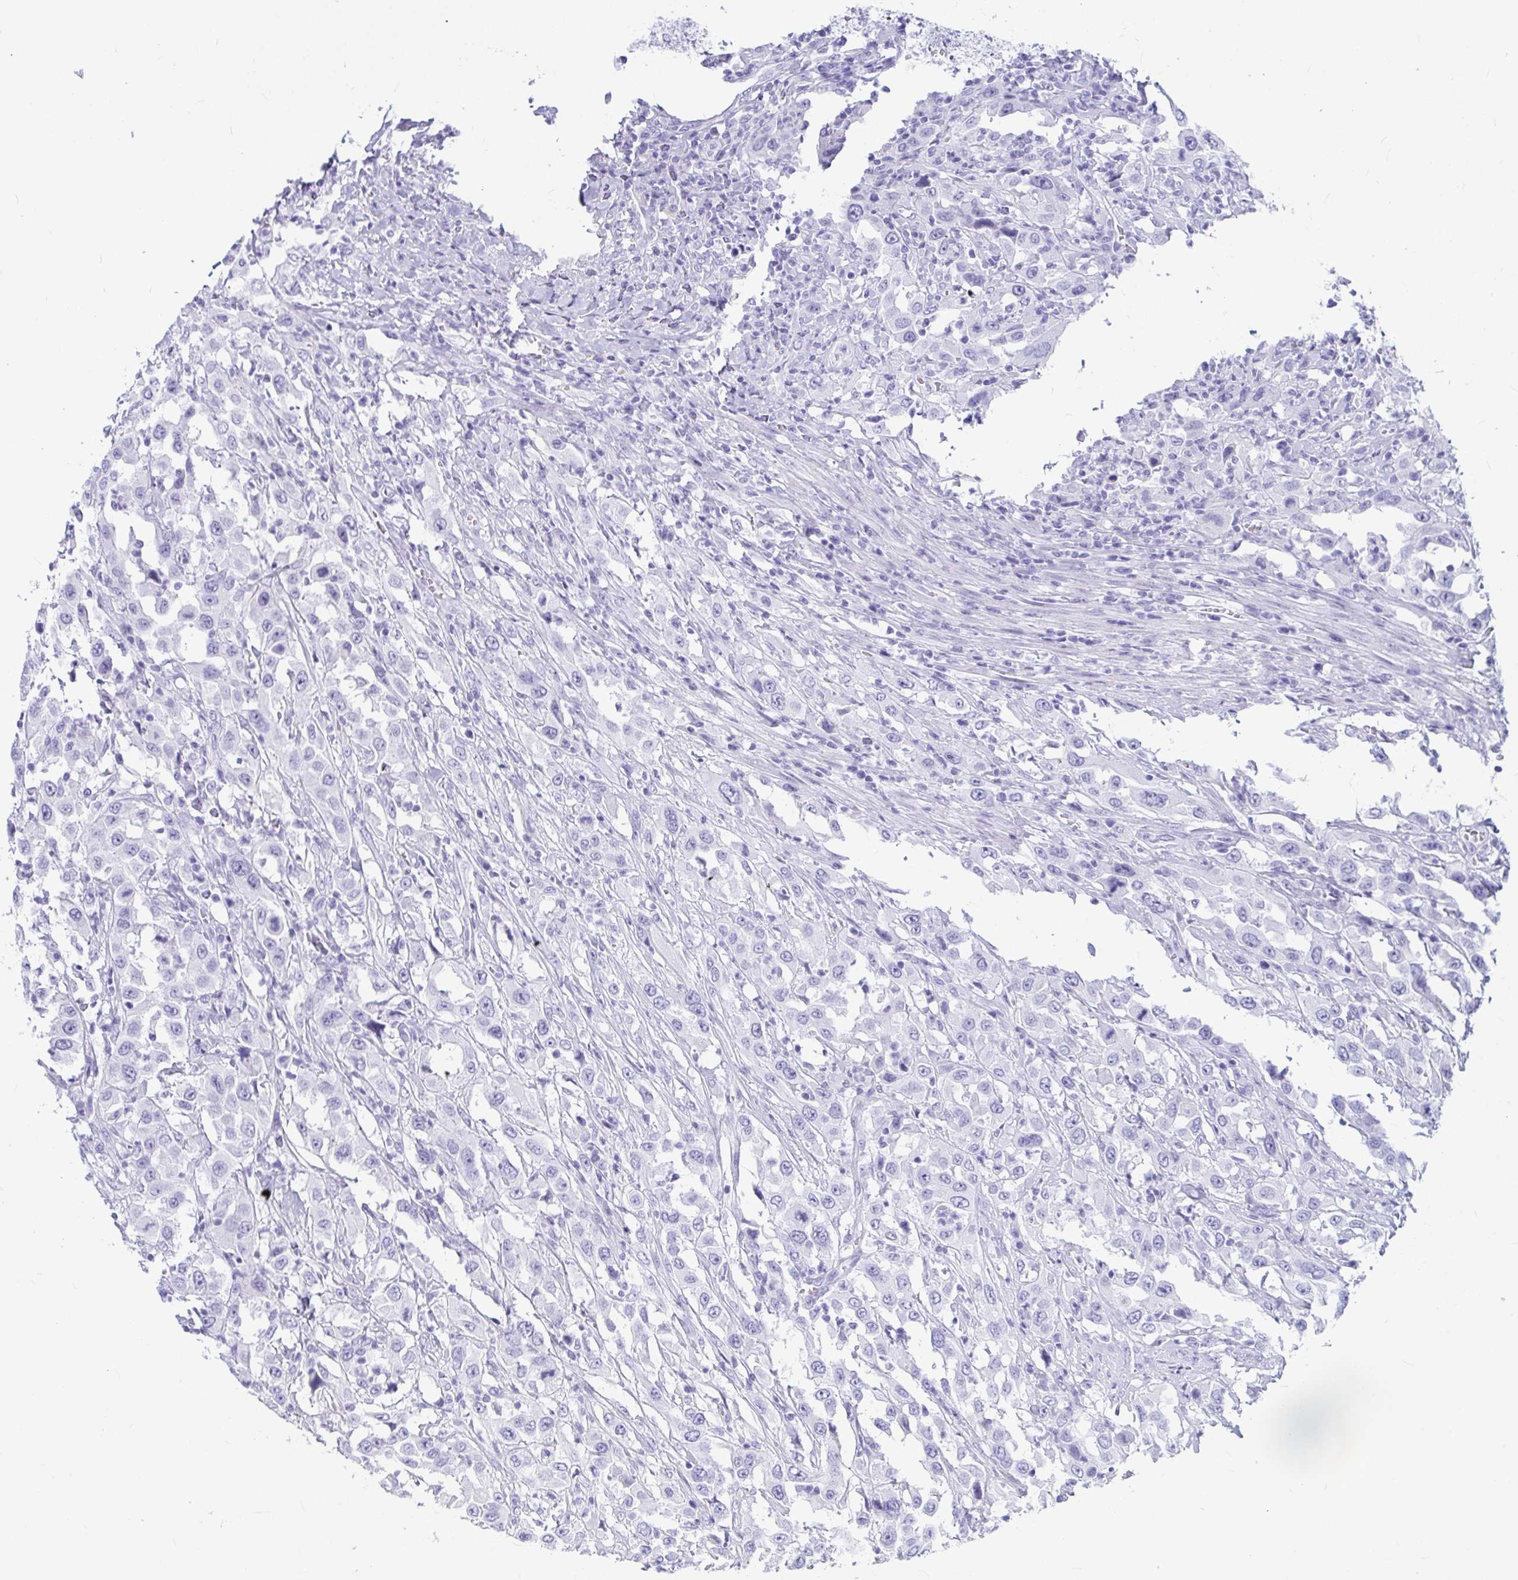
{"staining": {"intensity": "negative", "quantity": "none", "location": "none"}, "tissue": "urothelial cancer", "cell_type": "Tumor cells", "image_type": "cancer", "snomed": [{"axis": "morphology", "description": "Urothelial carcinoma, High grade"}, {"axis": "topography", "description": "Urinary bladder"}], "caption": "Protein analysis of urothelial cancer exhibits no significant expression in tumor cells. Brightfield microscopy of immunohistochemistry stained with DAB (3,3'-diaminobenzidine) (brown) and hematoxylin (blue), captured at high magnification.", "gene": "OR5J2", "patient": {"sex": "male", "age": 61}}